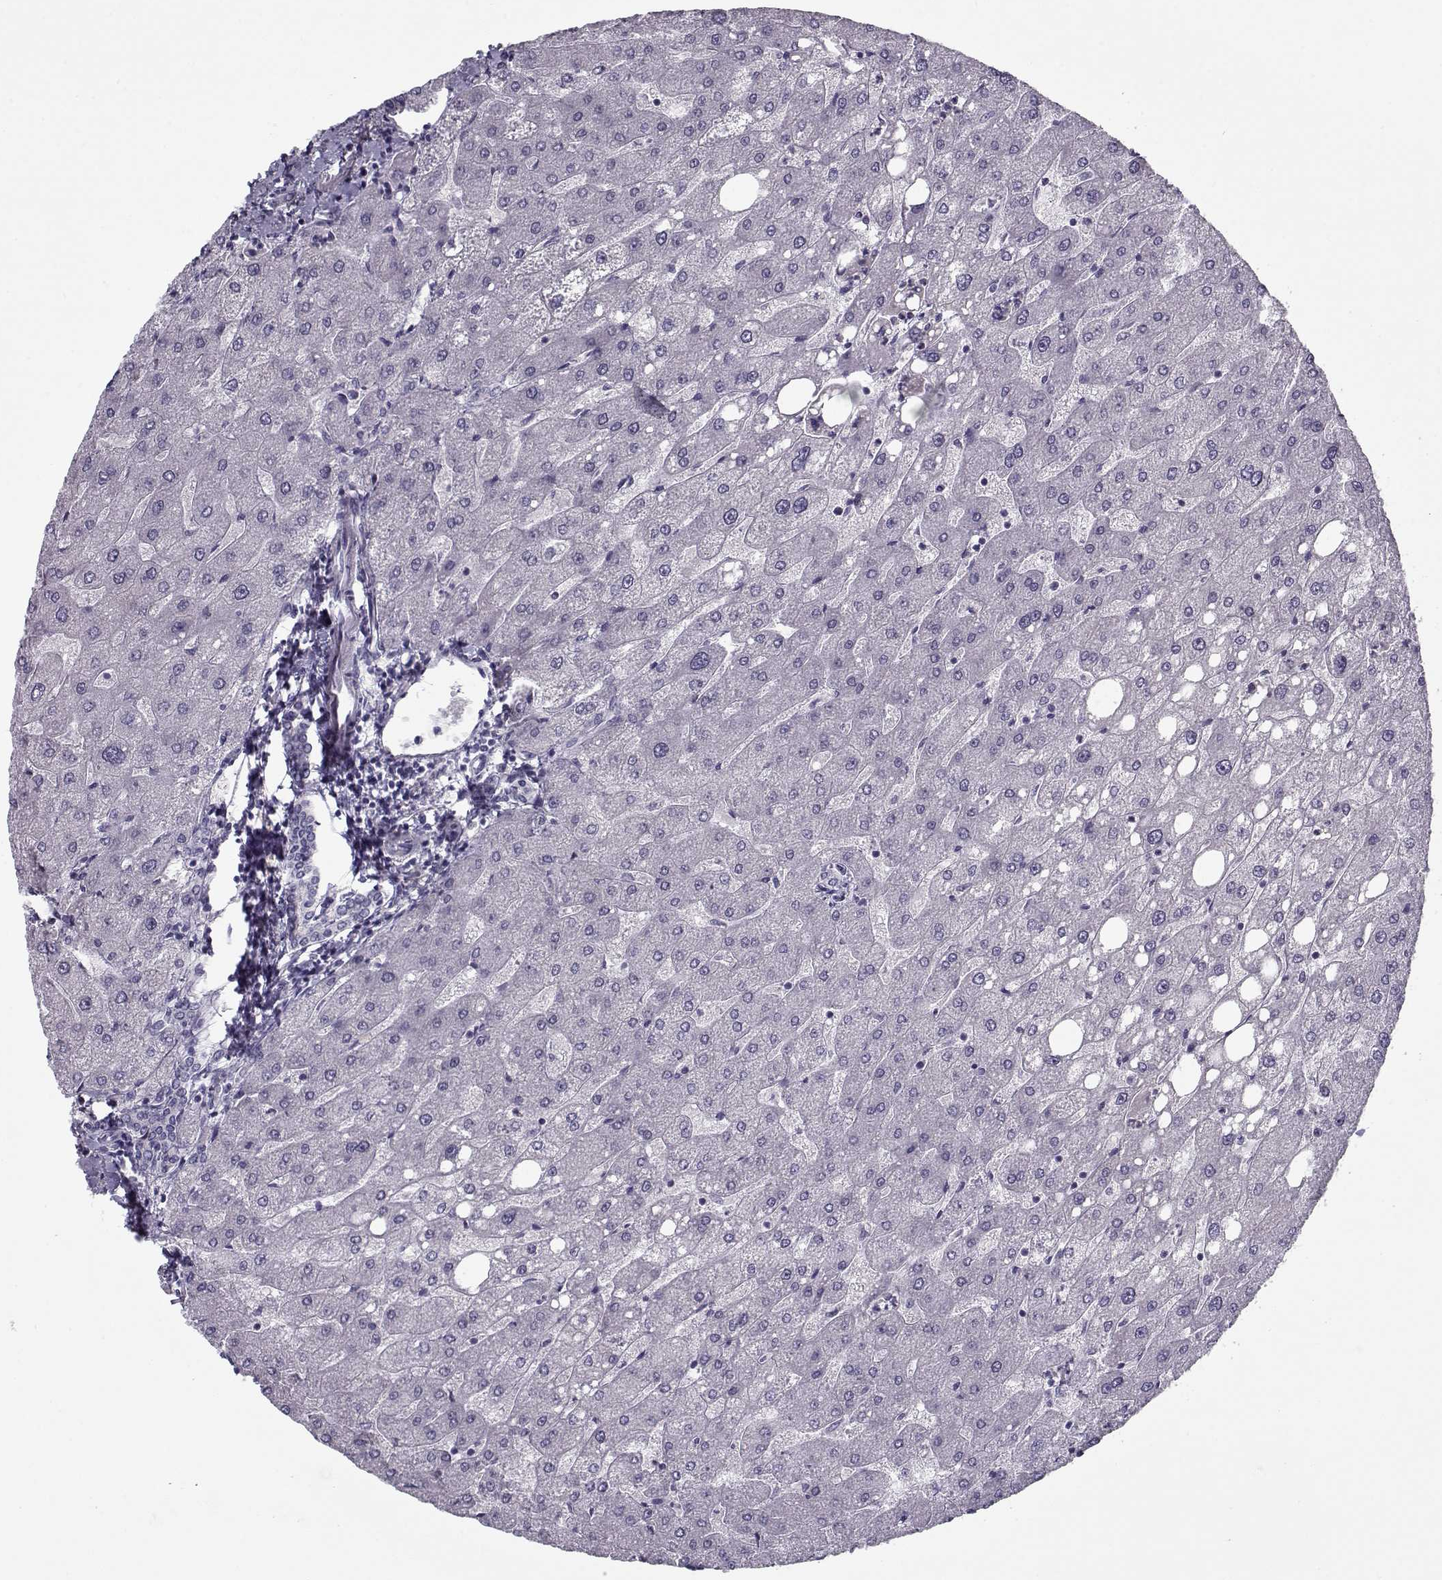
{"staining": {"intensity": "negative", "quantity": "none", "location": "none"}, "tissue": "liver", "cell_type": "Cholangiocytes", "image_type": "normal", "snomed": [{"axis": "morphology", "description": "Normal tissue, NOS"}, {"axis": "topography", "description": "Liver"}], "caption": "Cholangiocytes show no significant positivity in normal liver. (DAB immunohistochemistry (IHC), high magnification).", "gene": "PP2D1", "patient": {"sex": "male", "age": 67}}